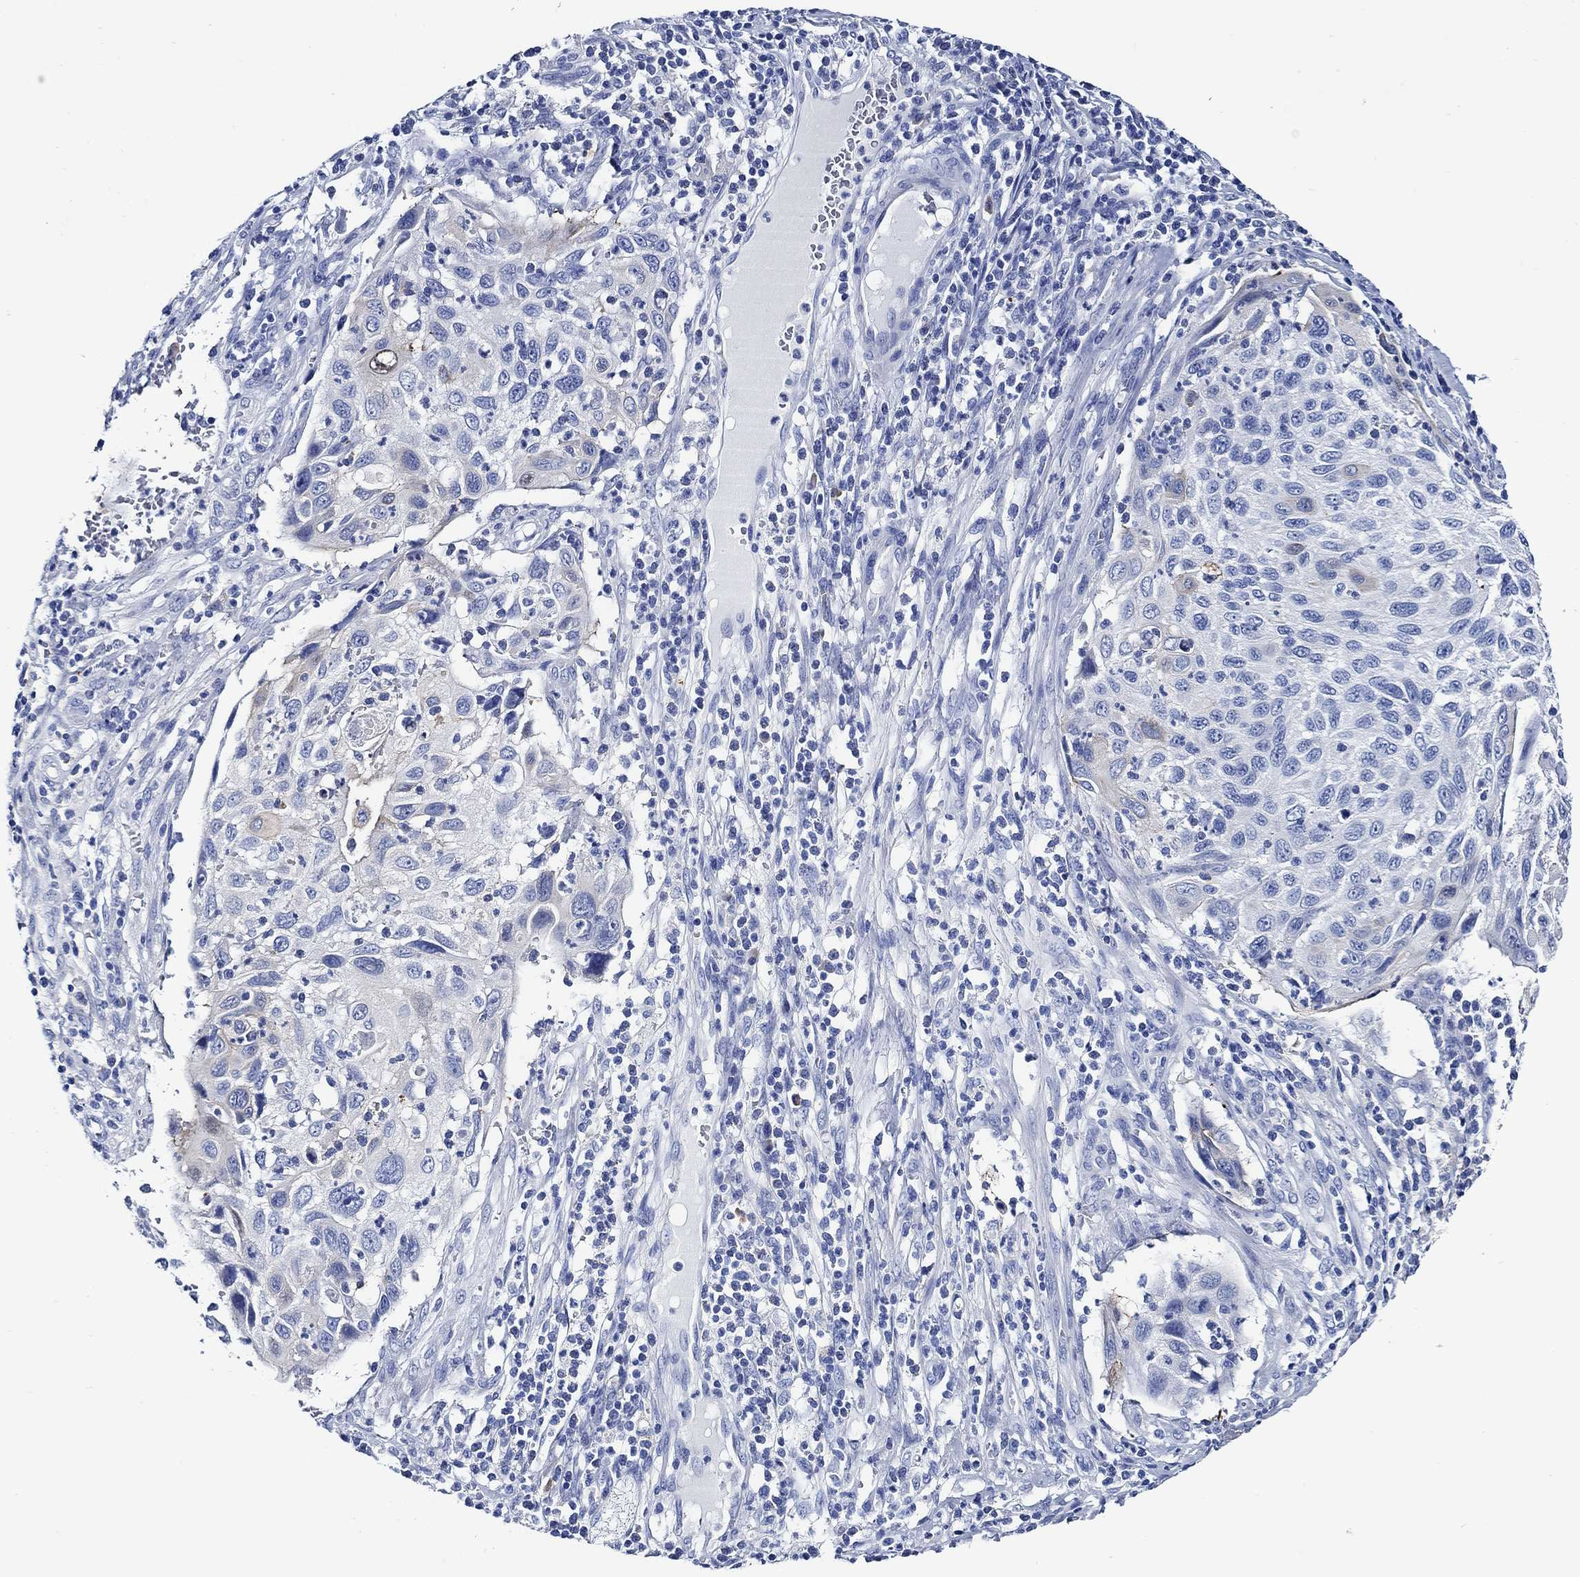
{"staining": {"intensity": "negative", "quantity": "none", "location": "none"}, "tissue": "cervical cancer", "cell_type": "Tumor cells", "image_type": "cancer", "snomed": [{"axis": "morphology", "description": "Squamous cell carcinoma, NOS"}, {"axis": "topography", "description": "Cervix"}], "caption": "An immunohistochemistry (IHC) photomicrograph of cervical cancer (squamous cell carcinoma) is shown. There is no staining in tumor cells of cervical cancer (squamous cell carcinoma).", "gene": "WDR62", "patient": {"sex": "female", "age": 70}}